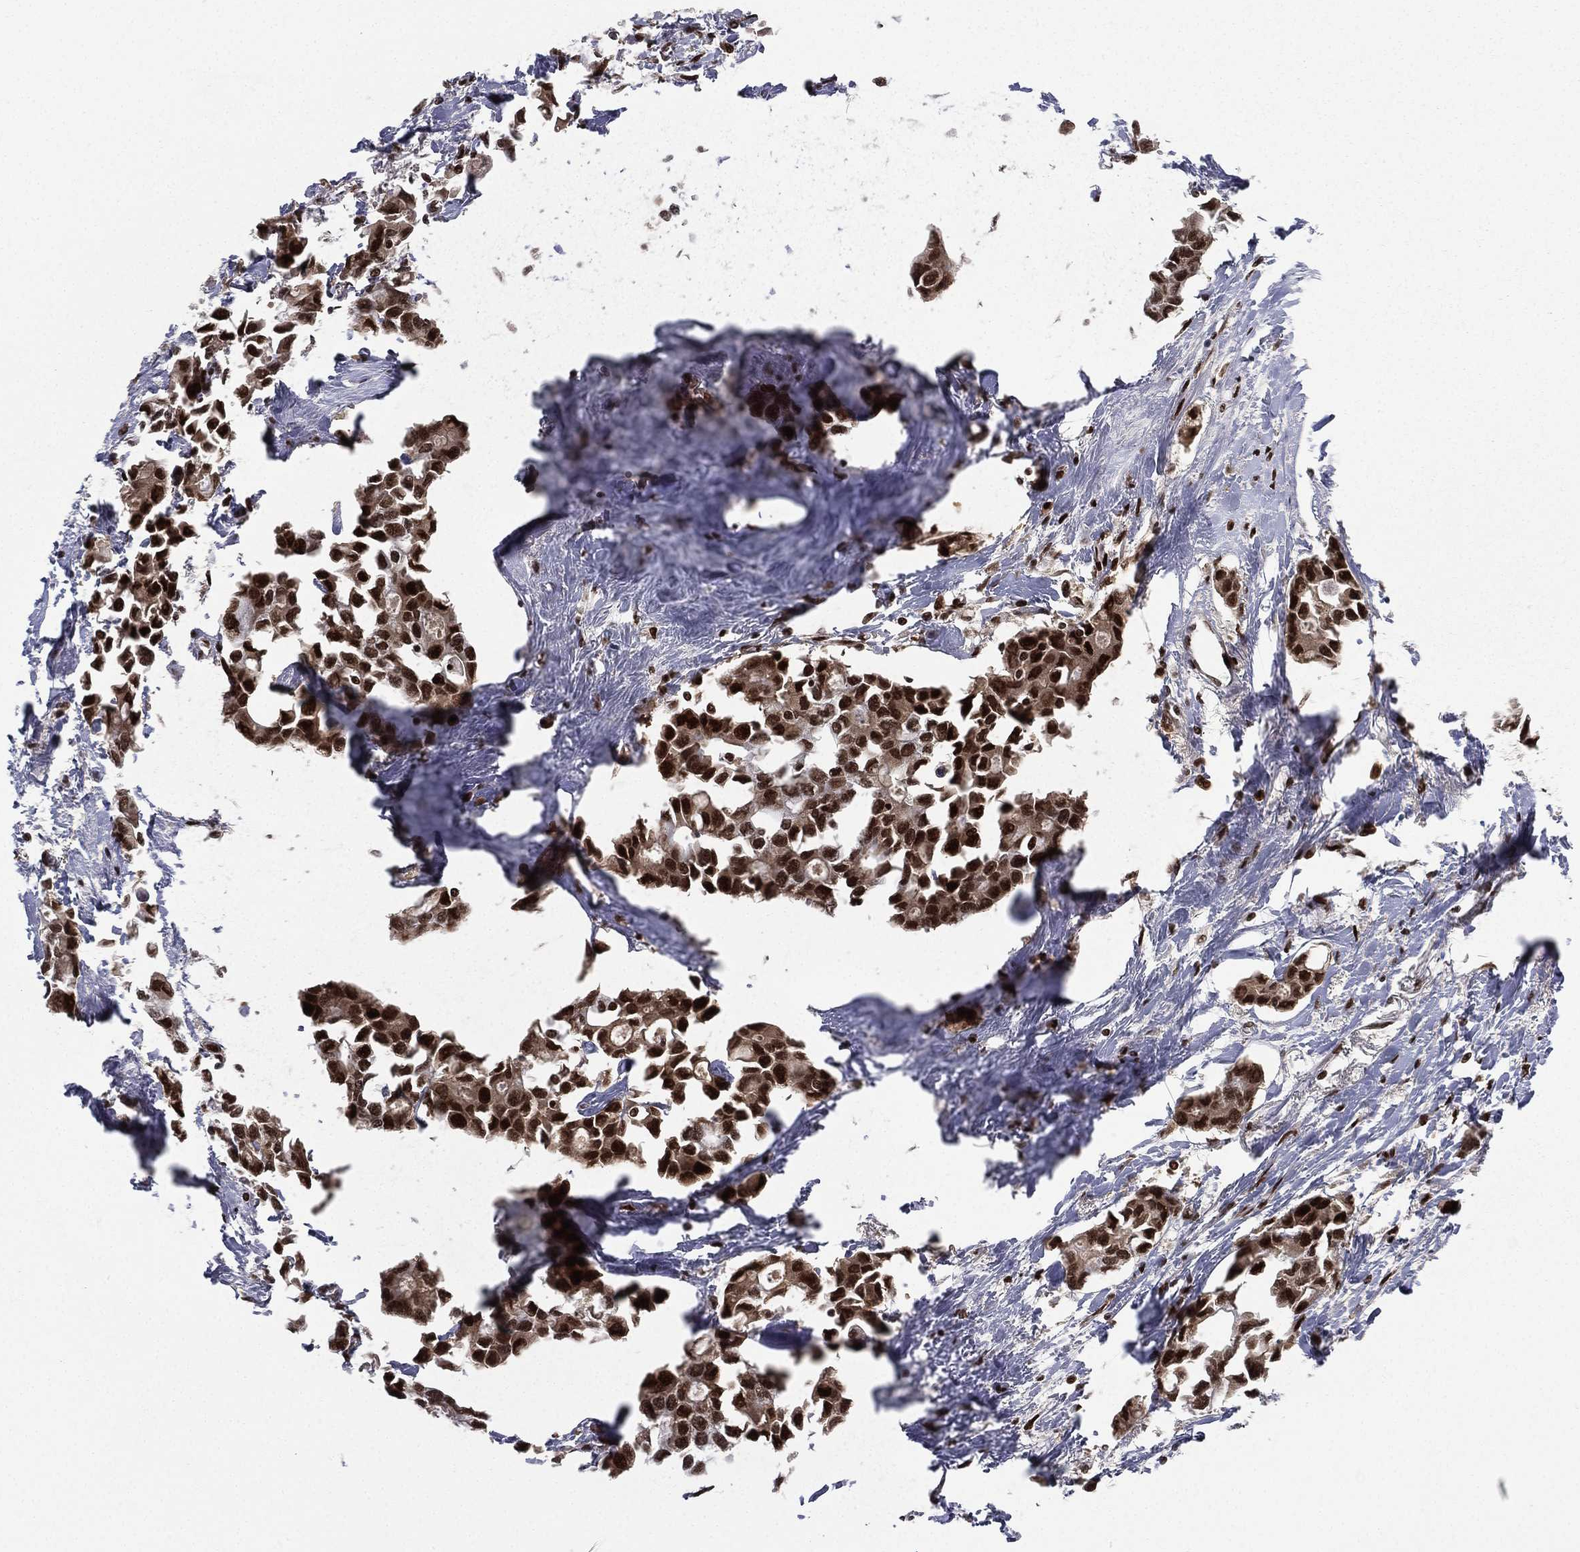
{"staining": {"intensity": "strong", "quantity": ">75%", "location": "nuclear"}, "tissue": "breast cancer", "cell_type": "Tumor cells", "image_type": "cancer", "snomed": [{"axis": "morphology", "description": "Duct carcinoma"}, {"axis": "topography", "description": "Breast"}], "caption": "Immunohistochemistry histopathology image of neoplastic tissue: breast cancer stained using immunohistochemistry (IHC) demonstrates high levels of strong protein expression localized specifically in the nuclear of tumor cells, appearing as a nuclear brown color.", "gene": "RTF1", "patient": {"sex": "female", "age": 83}}